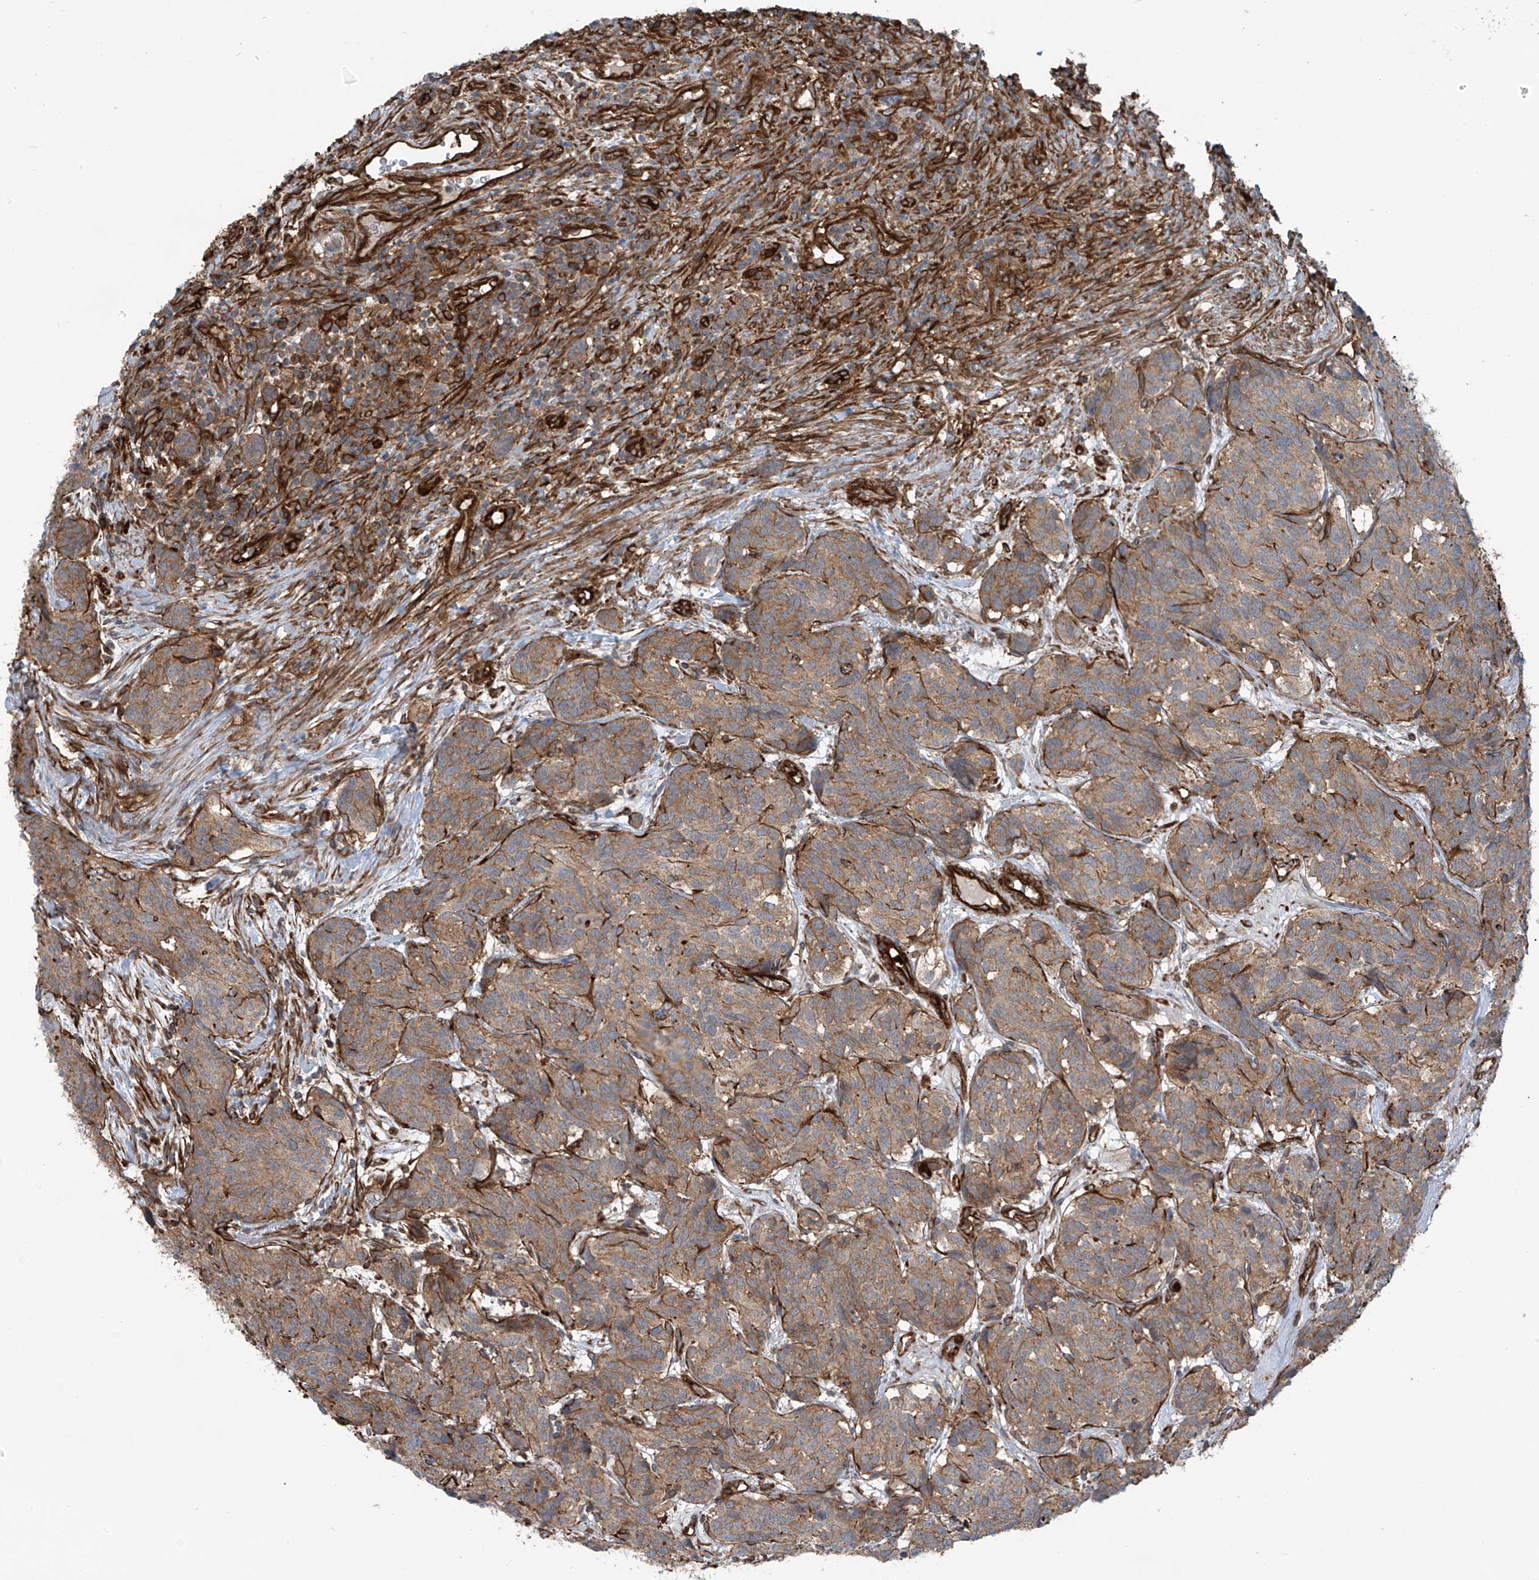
{"staining": {"intensity": "moderate", "quantity": ">75%", "location": "cytoplasmic/membranous"}, "tissue": "carcinoid", "cell_type": "Tumor cells", "image_type": "cancer", "snomed": [{"axis": "morphology", "description": "Carcinoid, malignant, NOS"}, {"axis": "topography", "description": "Lung"}], "caption": "Immunohistochemical staining of human carcinoid (malignant) displays medium levels of moderate cytoplasmic/membranous protein staining in approximately >75% of tumor cells. (DAB IHC, brown staining for protein, blue staining for nuclei).", "gene": "SLC9A2", "patient": {"sex": "female", "age": 46}}